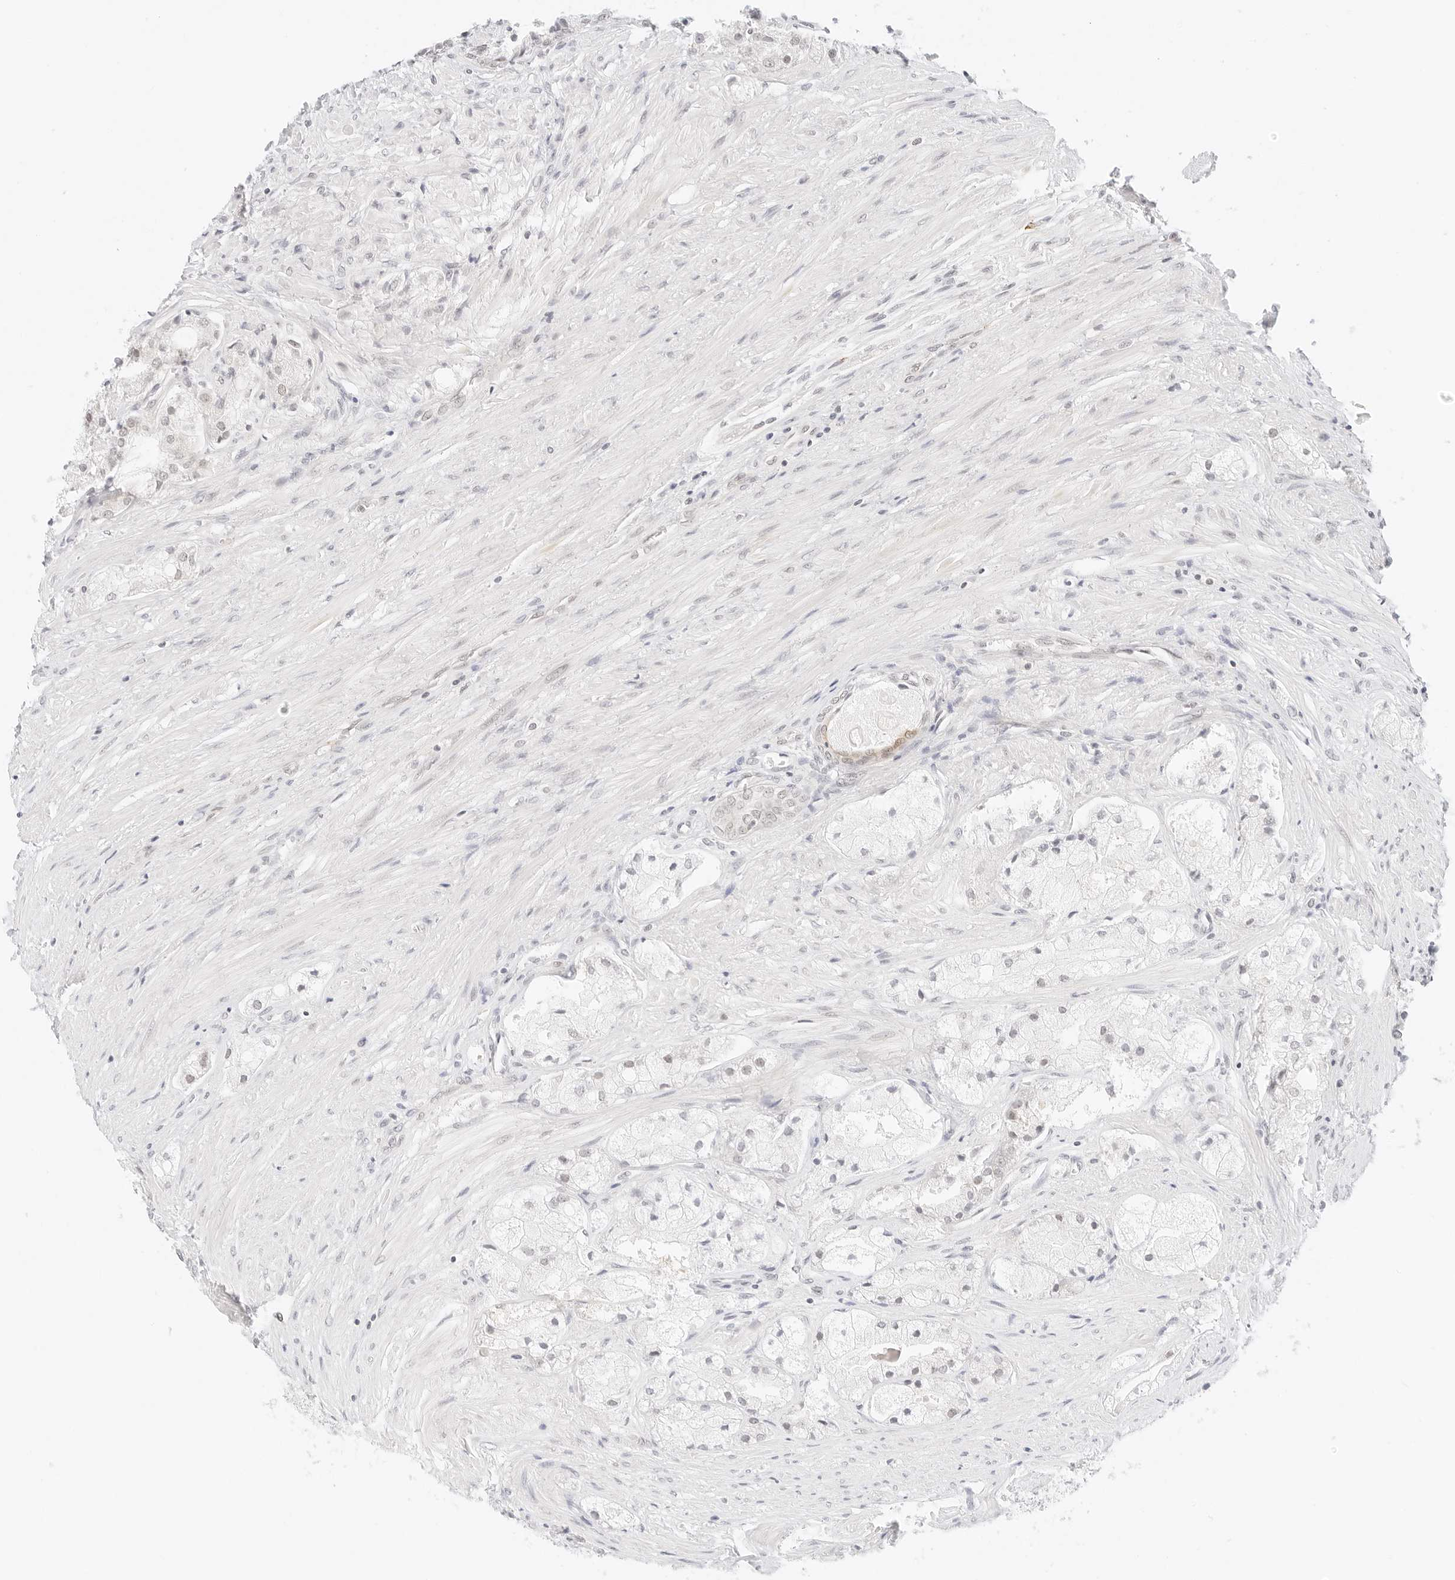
{"staining": {"intensity": "negative", "quantity": "none", "location": "none"}, "tissue": "prostate cancer", "cell_type": "Tumor cells", "image_type": "cancer", "snomed": [{"axis": "morphology", "description": "Adenocarcinoma, High grade"}, {"axis": "topography", "description": "Prostate"}], "caption": "This is a image of immunohistochemistry staining of prostate cancer, which shows no staining in tumor cells.", "gene": "POLR3C", "patient": {"sex": "male", "age": 50}}